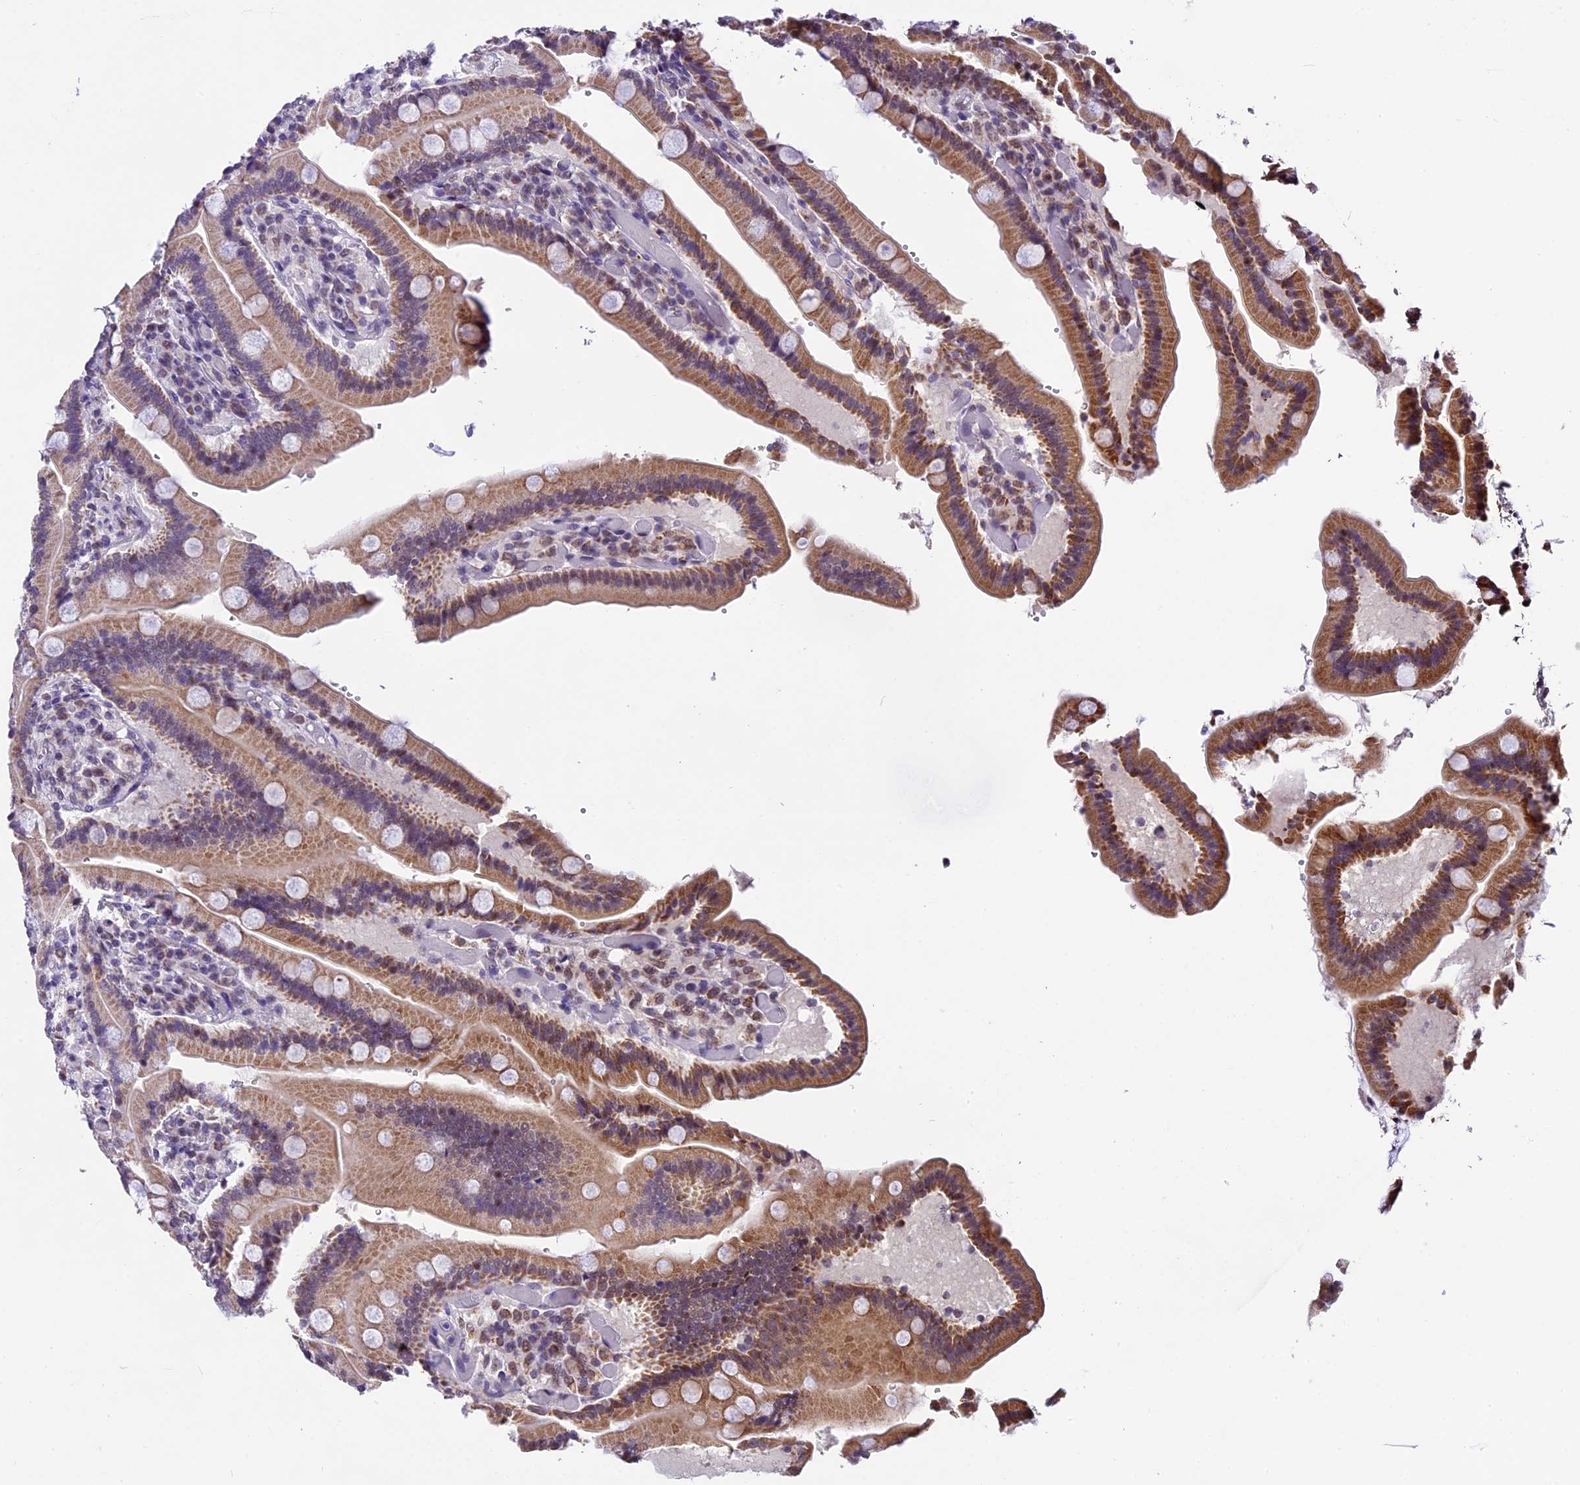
{"staining": {"intensity": "moderate", "quantity": ">75%", "location": "cytoplasmic/membranous"}, "tissue": "duodenum", "cell_type": "Glandular cells", "image_type": "normal", "snomed": [{"axis": "morphology", "description": "Normal tissue, NOS"}, {"axis": "topography", "description": "Duodenum"}], "caption": "Protein expression analysis of normal human duodenum reveals moderate cytoplasmic/membranous expression in about >75% of glandular cells. (brown staining indicates protein expression, while blue staining denotes nuclei).", "gene": "CARS2", "patient": {"sex": "female", "age": 62}}